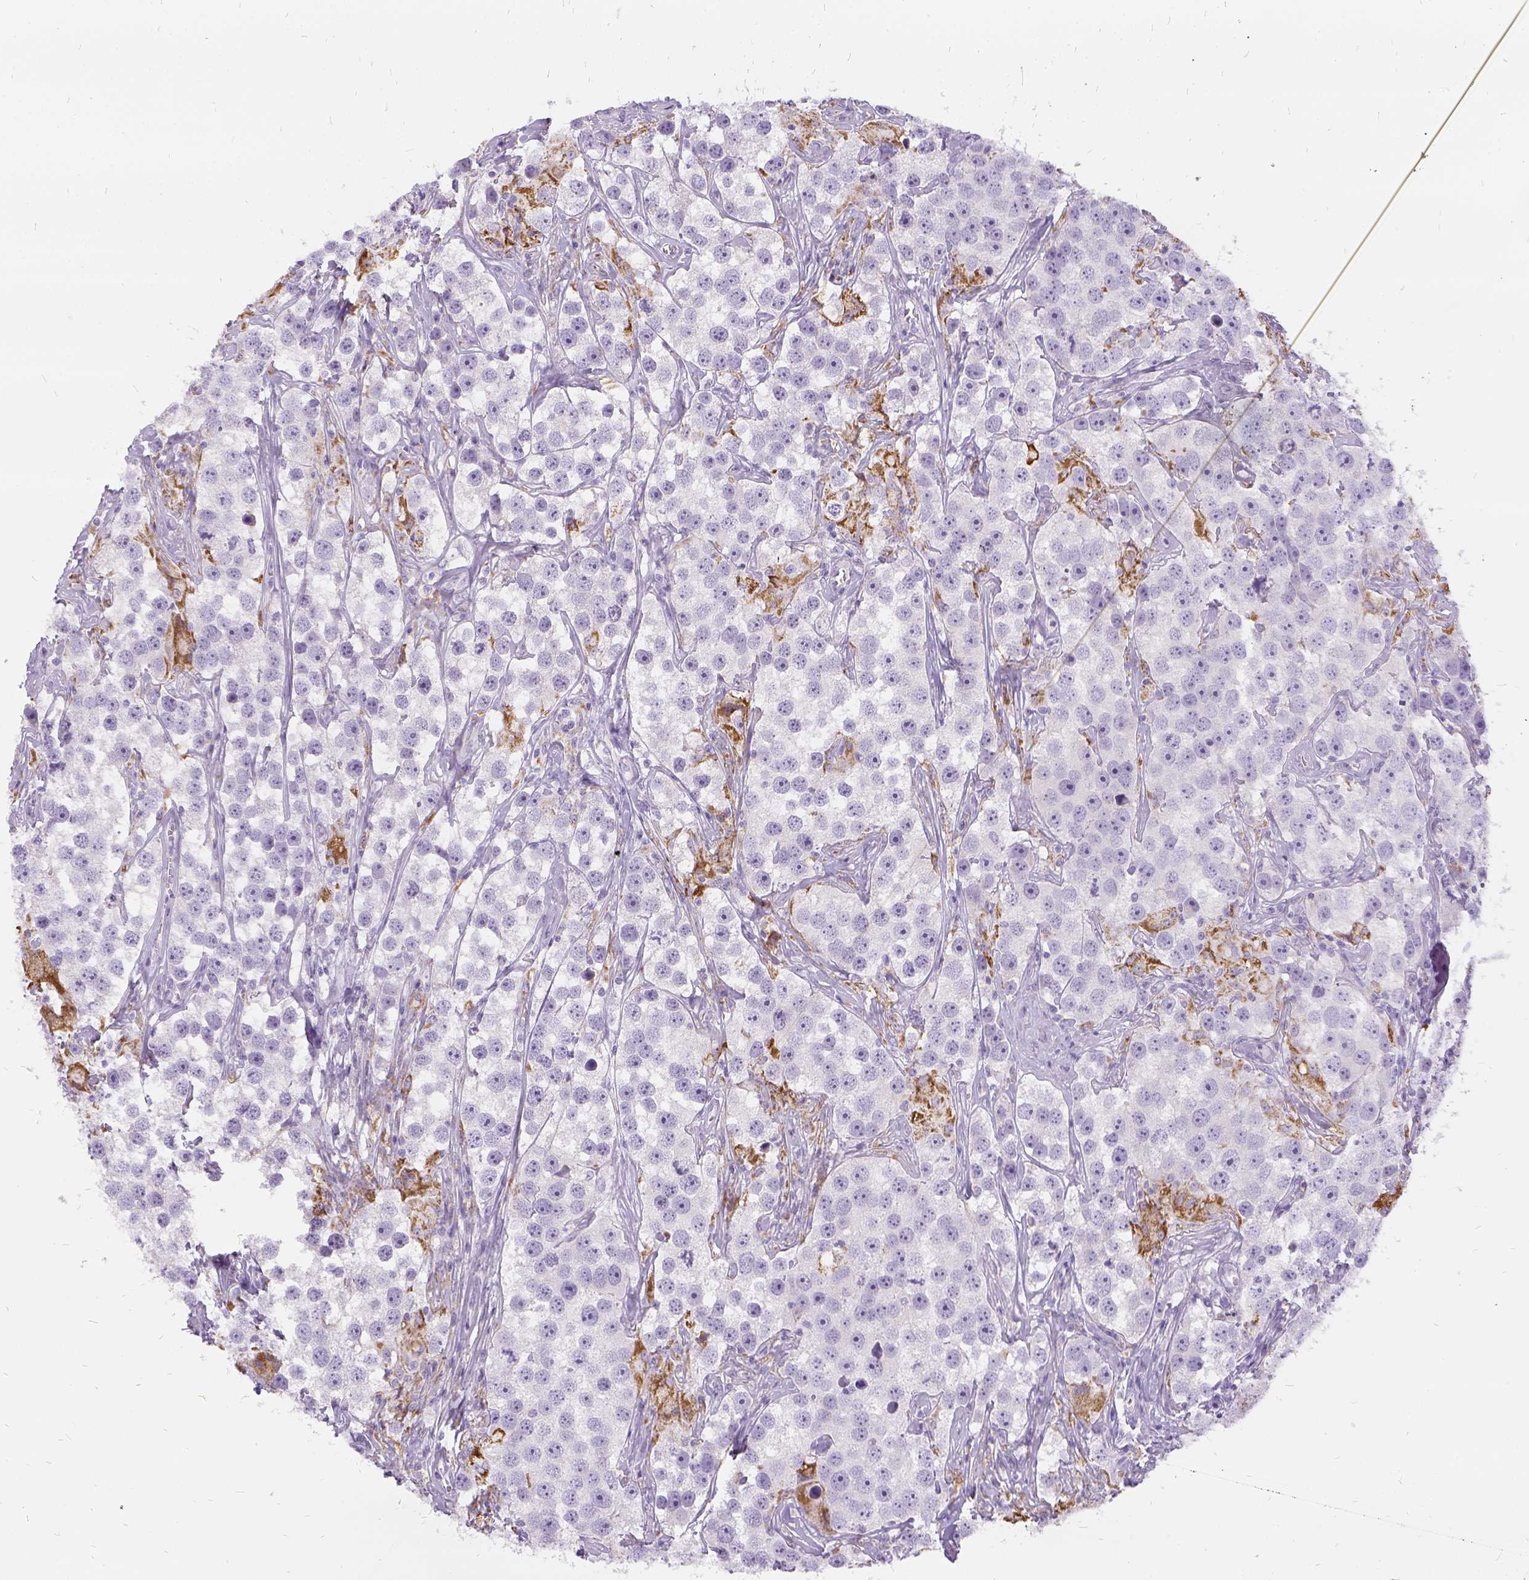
{"staining": {"intensity": "negative", "quantity": "none", "location": "none"}, "tissue": "testis cancer", "cell_type": "Tumor cells", "image_type": "cancer", "snomed": [{"axis": "morphology", "description": "Seminoma, NOS"}, {"axis": "topography", "description": "Testis"}], "caption": "DAB immunohistochemical staining of testis cancer (seminoma) displays no significant expression in tumor cells. (Stains: DAB immunohistochemistry with hematoxylin counter stain, Microscopy: brightfield microscopy at high magnification).", "gene": "FDX1", "patient": {"sex": "male", "age": 49}}